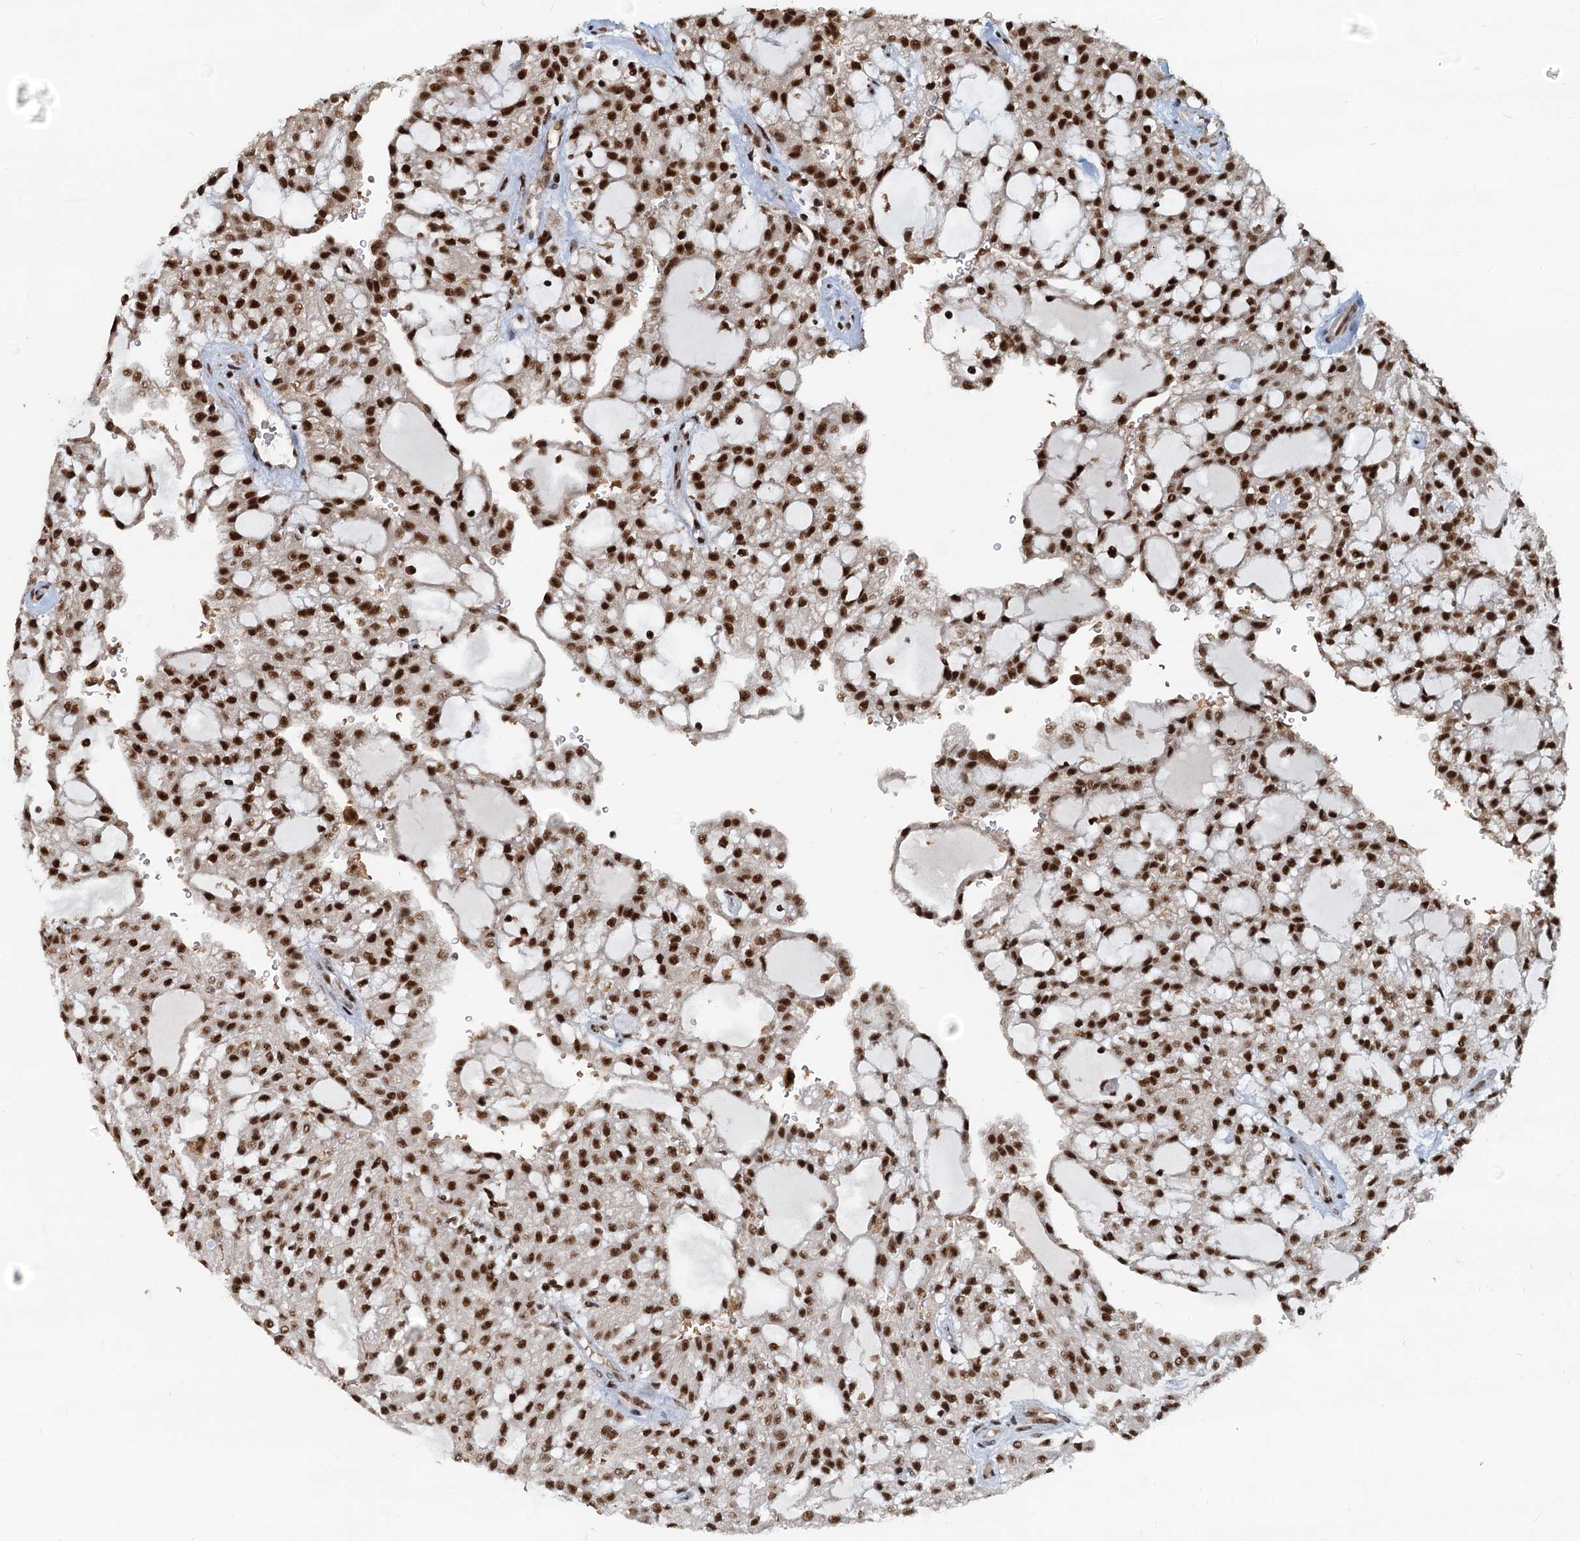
{"staining": {"intensity": "strong", "quantity": ">75%", "location": "nuclear"}, "tissue": "renal cancer", "cell_type": "Tumor cells", "image_type": "cancer", "snomed": [{"axis": "morphology", "description": "Adenocarcinoma, NOS"}, {"axis": "topography", "description": "Kidney"}], "caption": "Renal cancer tissue exhibits strong nuclear expression in about >75% of tumor cells, visualized by immunohistochemistry. Using DAB (3,3'-diaminobenzidine) (brown) and hematoxylin (blue) stains, captured at high magnification using brightfield microscopy.", "gene": "RSRC2", "patient": {"sex": "male", "age": 63}}